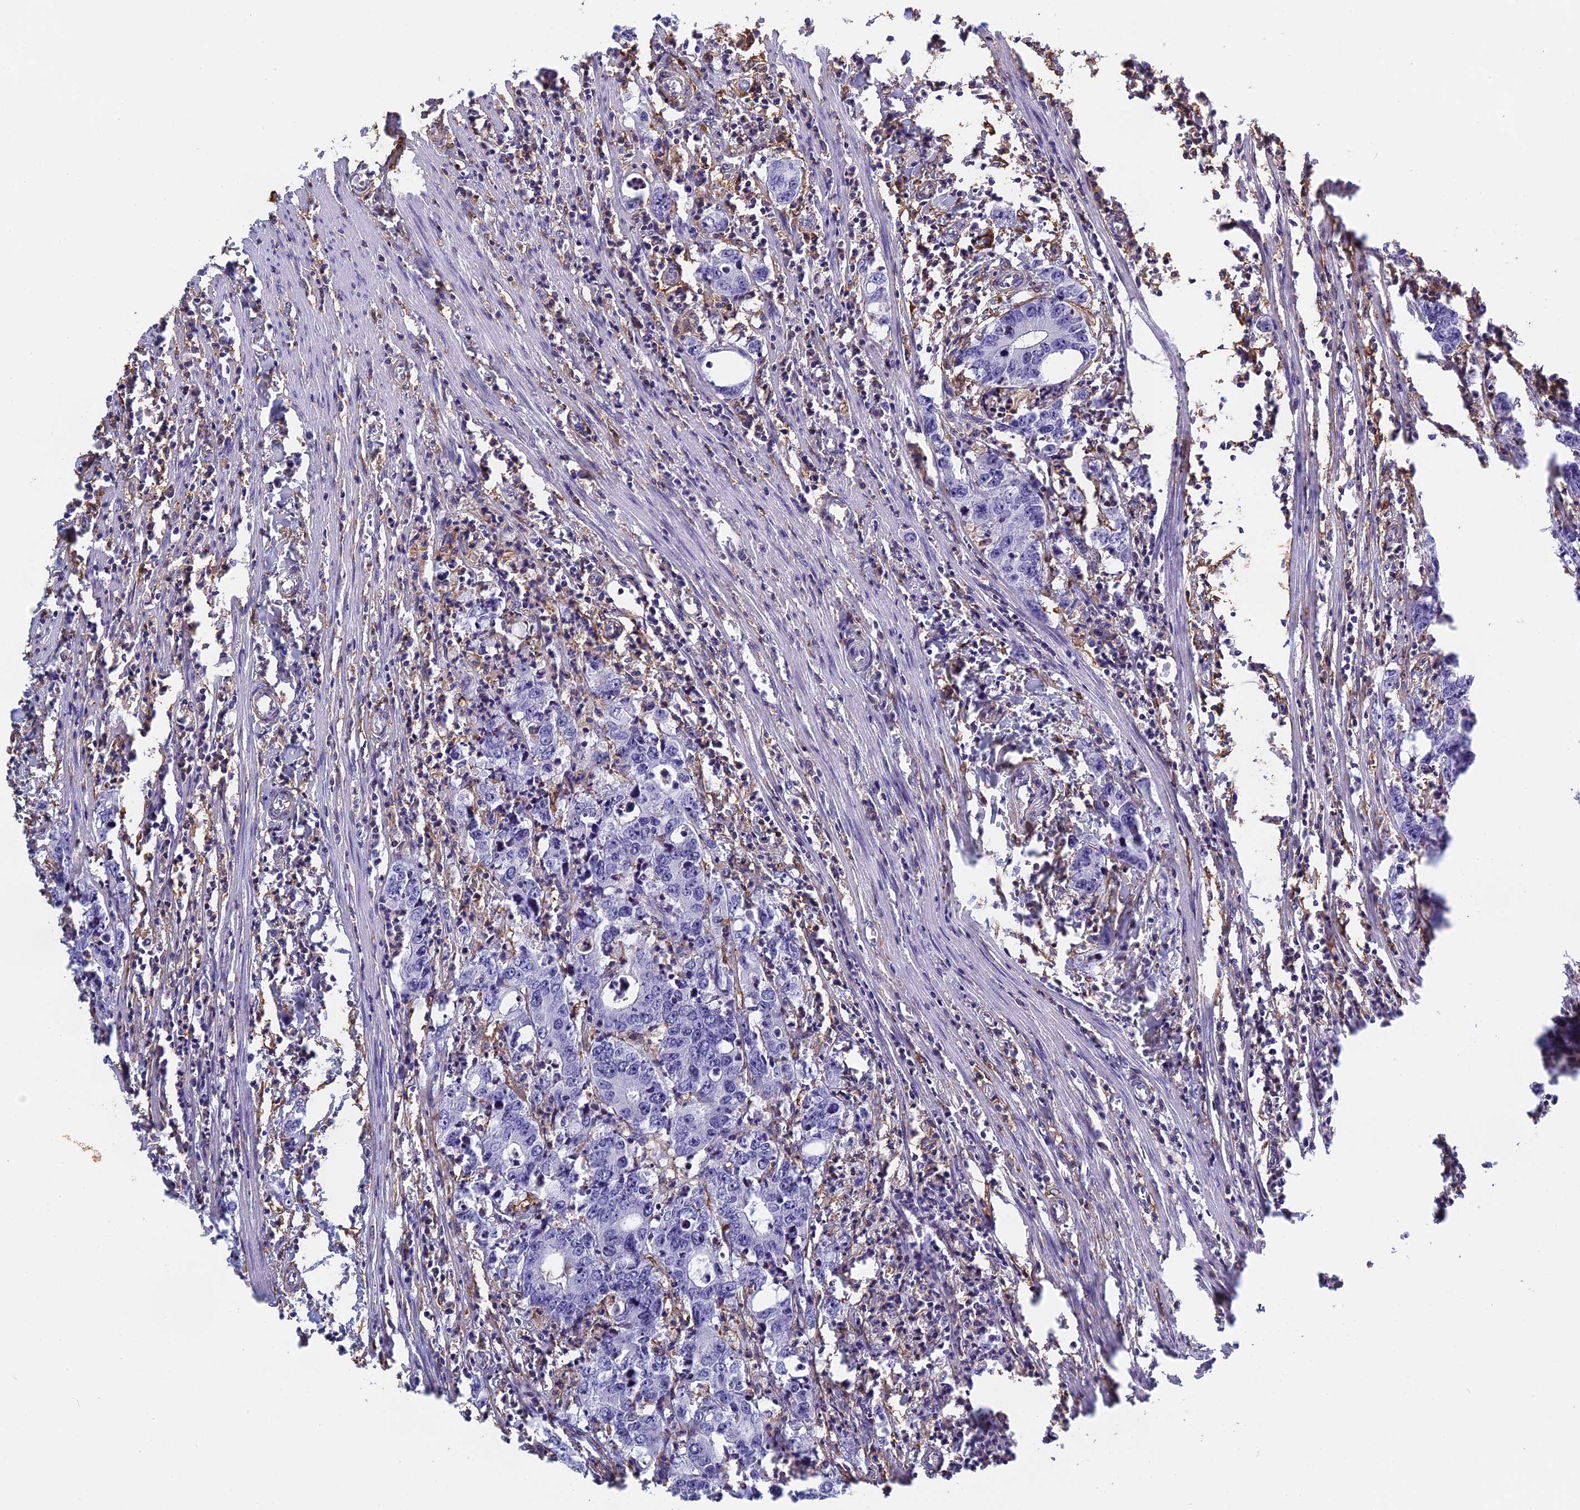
{"staining": {"intensity": "negative", "quantity": "none", "location": "none"}, "tissue": "colorectal cancer", "cell_type": "Tumor cells", "image_type": "cancer", "snomed": [{"axis": "morphology", "description": "Adenocarcinoma, NOS"}, {"axis": "topography", "description": "Colon"}], "caption": "Colorectal cancer was stained to show a protein in brown. There is no significant staining in tumor cells.", "gene": "TMEM255B", "patient": {"sex": "female", "age": 75}}